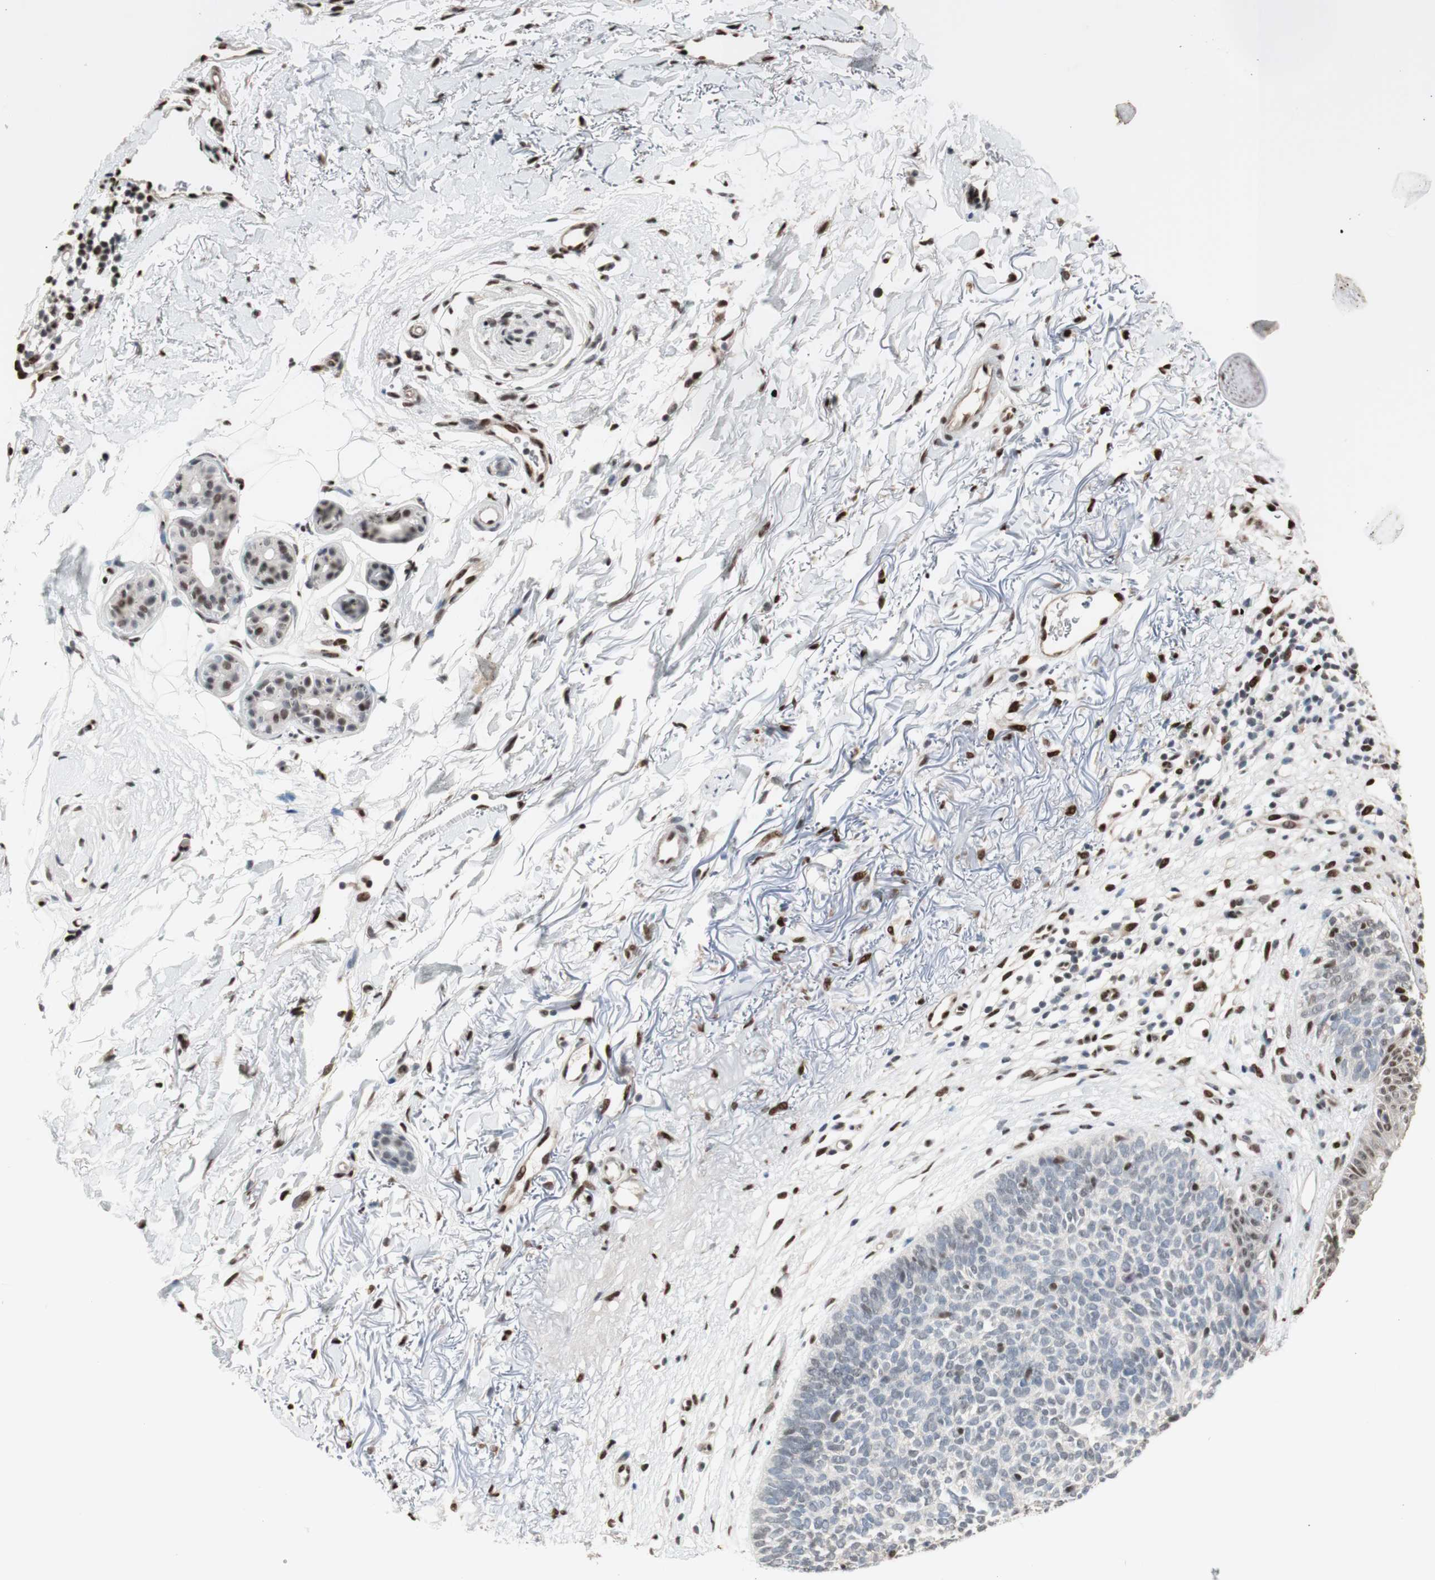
{"staining": {"intensity": "negative", "quantity": "none", "location": "none"}, "tissue": "skin cancer", "cell_type": "Tumor cells", "image_type": "cancer", "snomed": [{"axis": "morphology", "description": "Basal cell carcinoma"}, {"axis": "topography", "description": "Skin"}], "caption": "Immunohistochemistry of human basal cell carcinoma (skin) shows no positivity in tumor cells.", "gene": "PML", "patient": {"sex": "female", "age": 70}}